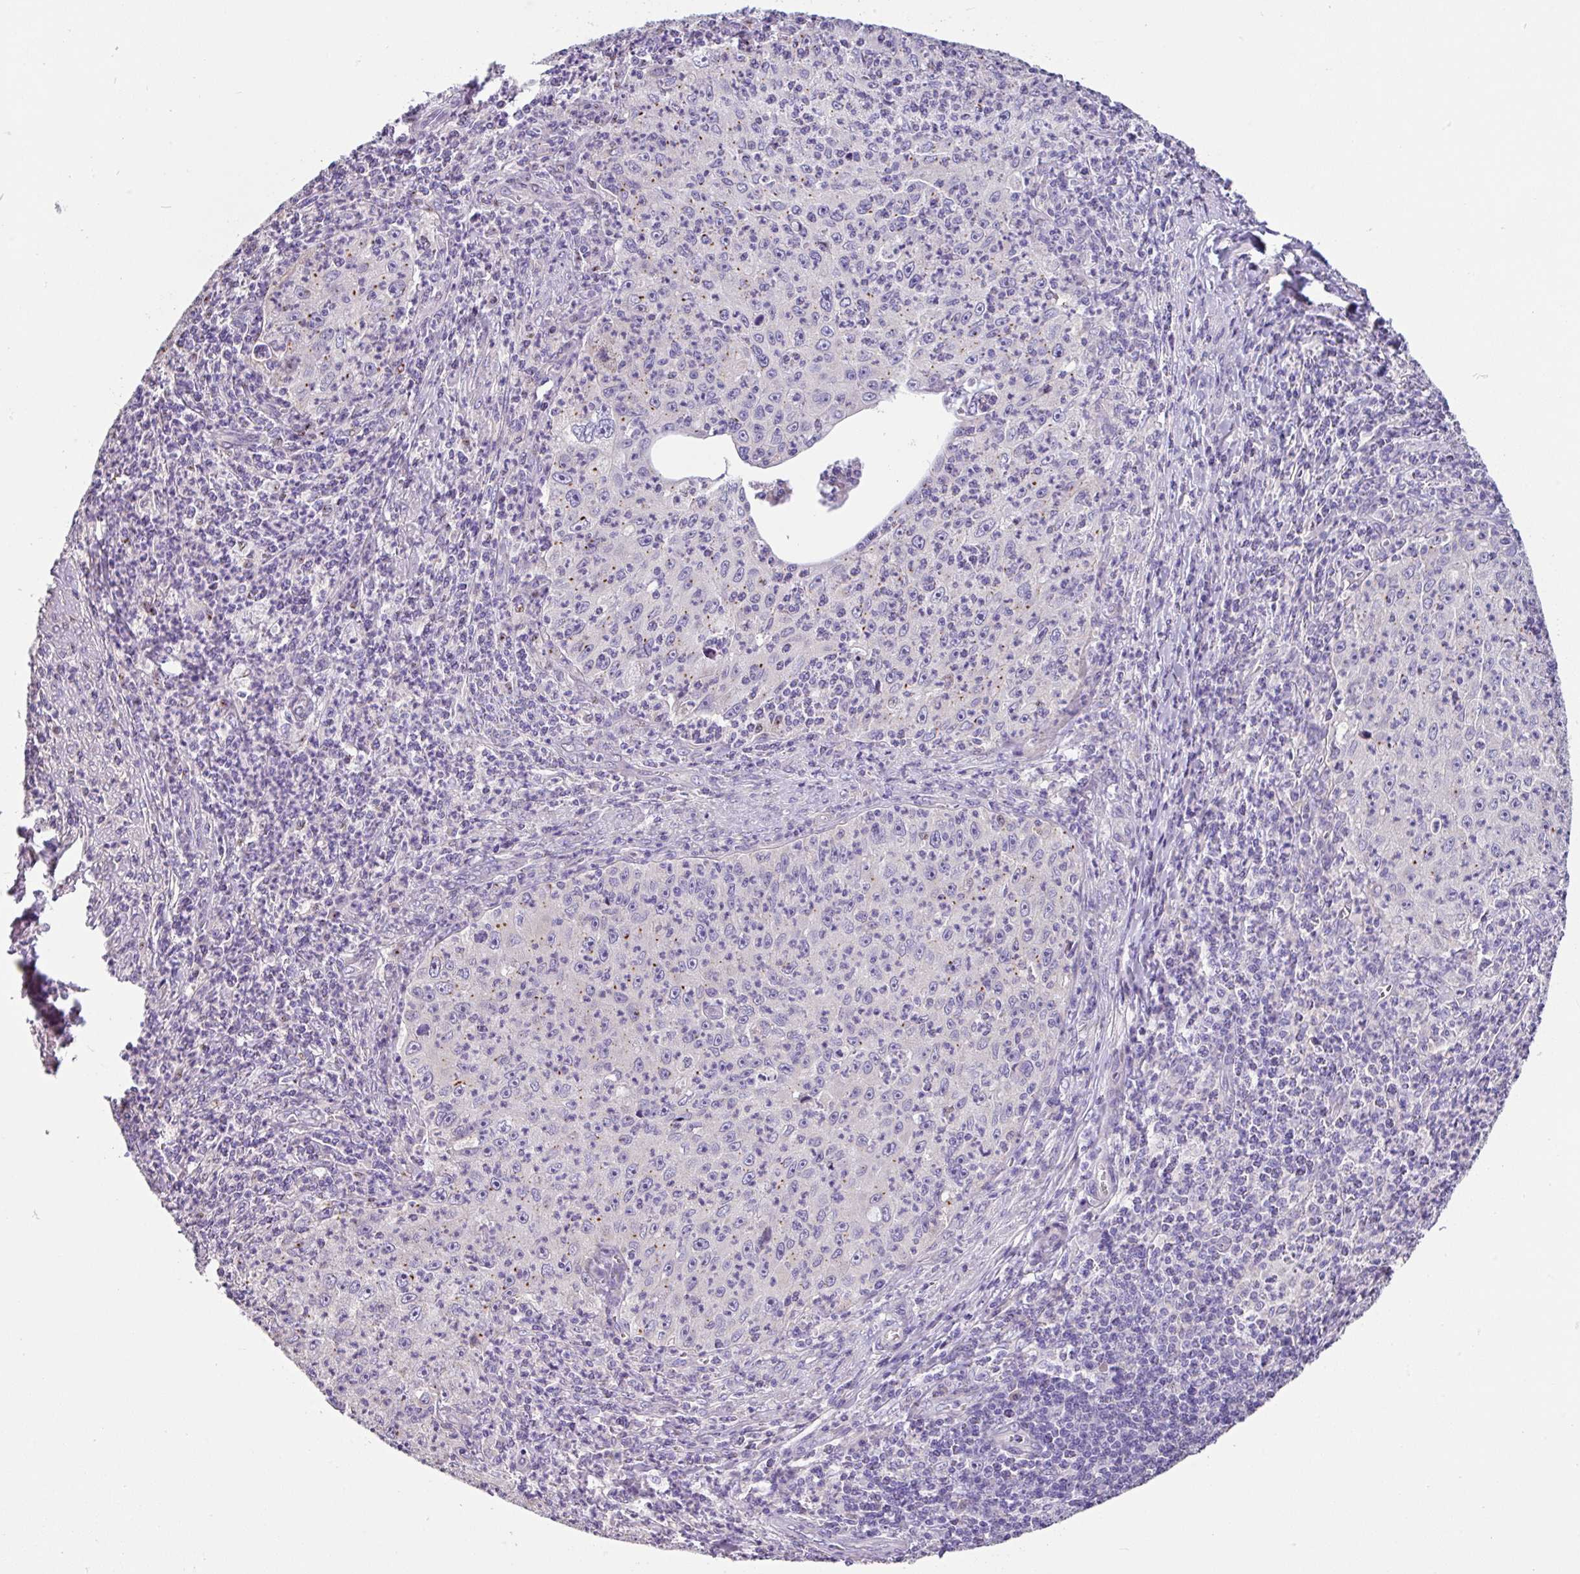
{"staining": {"intensity": "weak", "quantity": "<25%", "location": "cytoplasmic/membranous"}, "tissue": "cervical cancer", "cell_type": "Tumor cells", "image_type": "cancer", "snomed": [{"axis": "morphology", "description": "Squamous cell carcinoma, NOS"}, {"axis": "topography", "description": "Cervix"}], "caption": "This is an IHC micrograph of cervical squamous cell carcinoma. There is no expression in tumor cells.", "gene": "ZG16", "patient": {"sex": "female", "age": 30}}